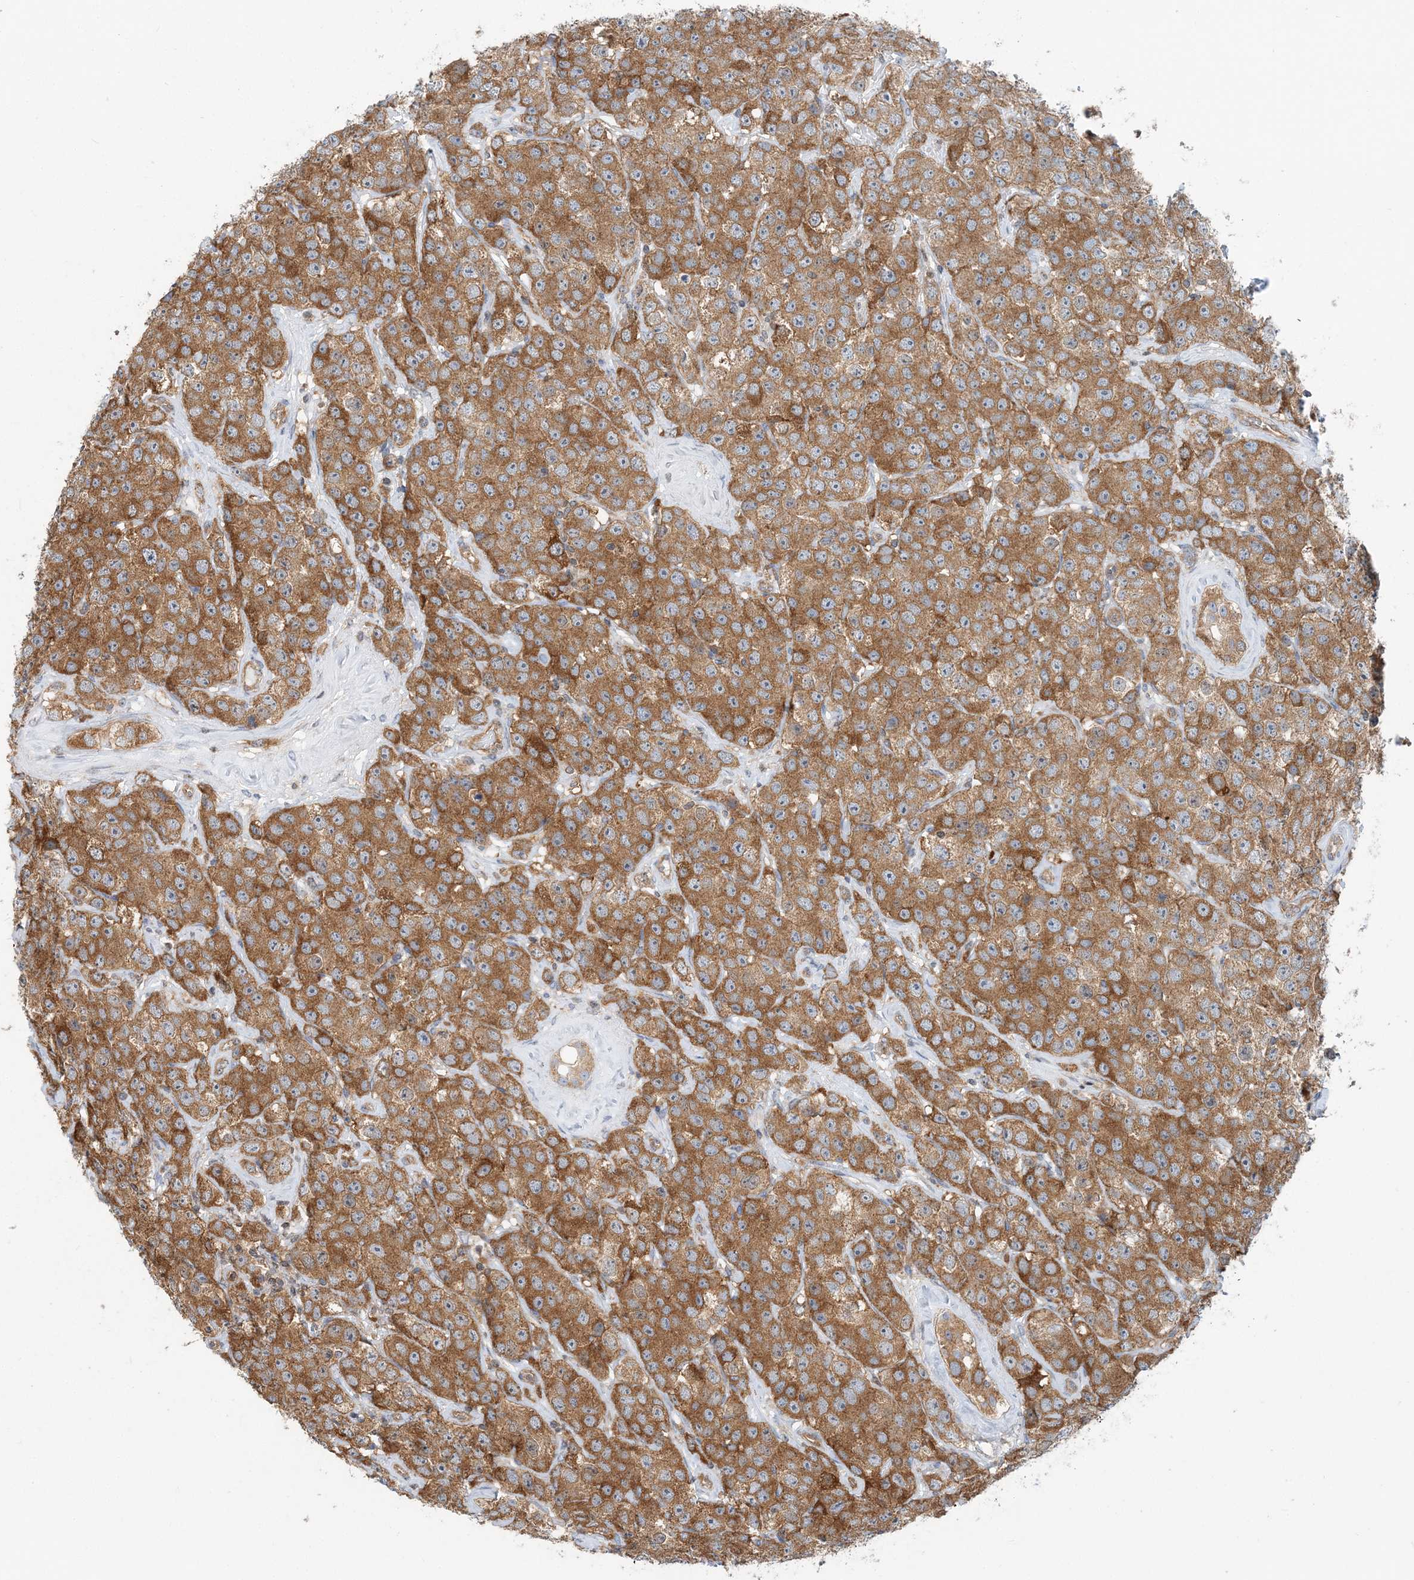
{"staining": {"intensity": "strong", "quantity": ">75%", "location": "cytoplasmic/membranous"}, "tissue": "testis cancer", "cell_type": "Tumor cells", "image_type": "cancer", "snomed": [{"axis": "morphology", "description": "Seminoma, NOS"}, {"axis": "topography", "description": "Testis"}], "caption": "Protein staining exhibits strong cytoplasmic/membranous positivity in approximately >75% of tumor cells in seminoma (testis).", "gene": "MOB4", "patient": {"sex": "male", "age": 28}}